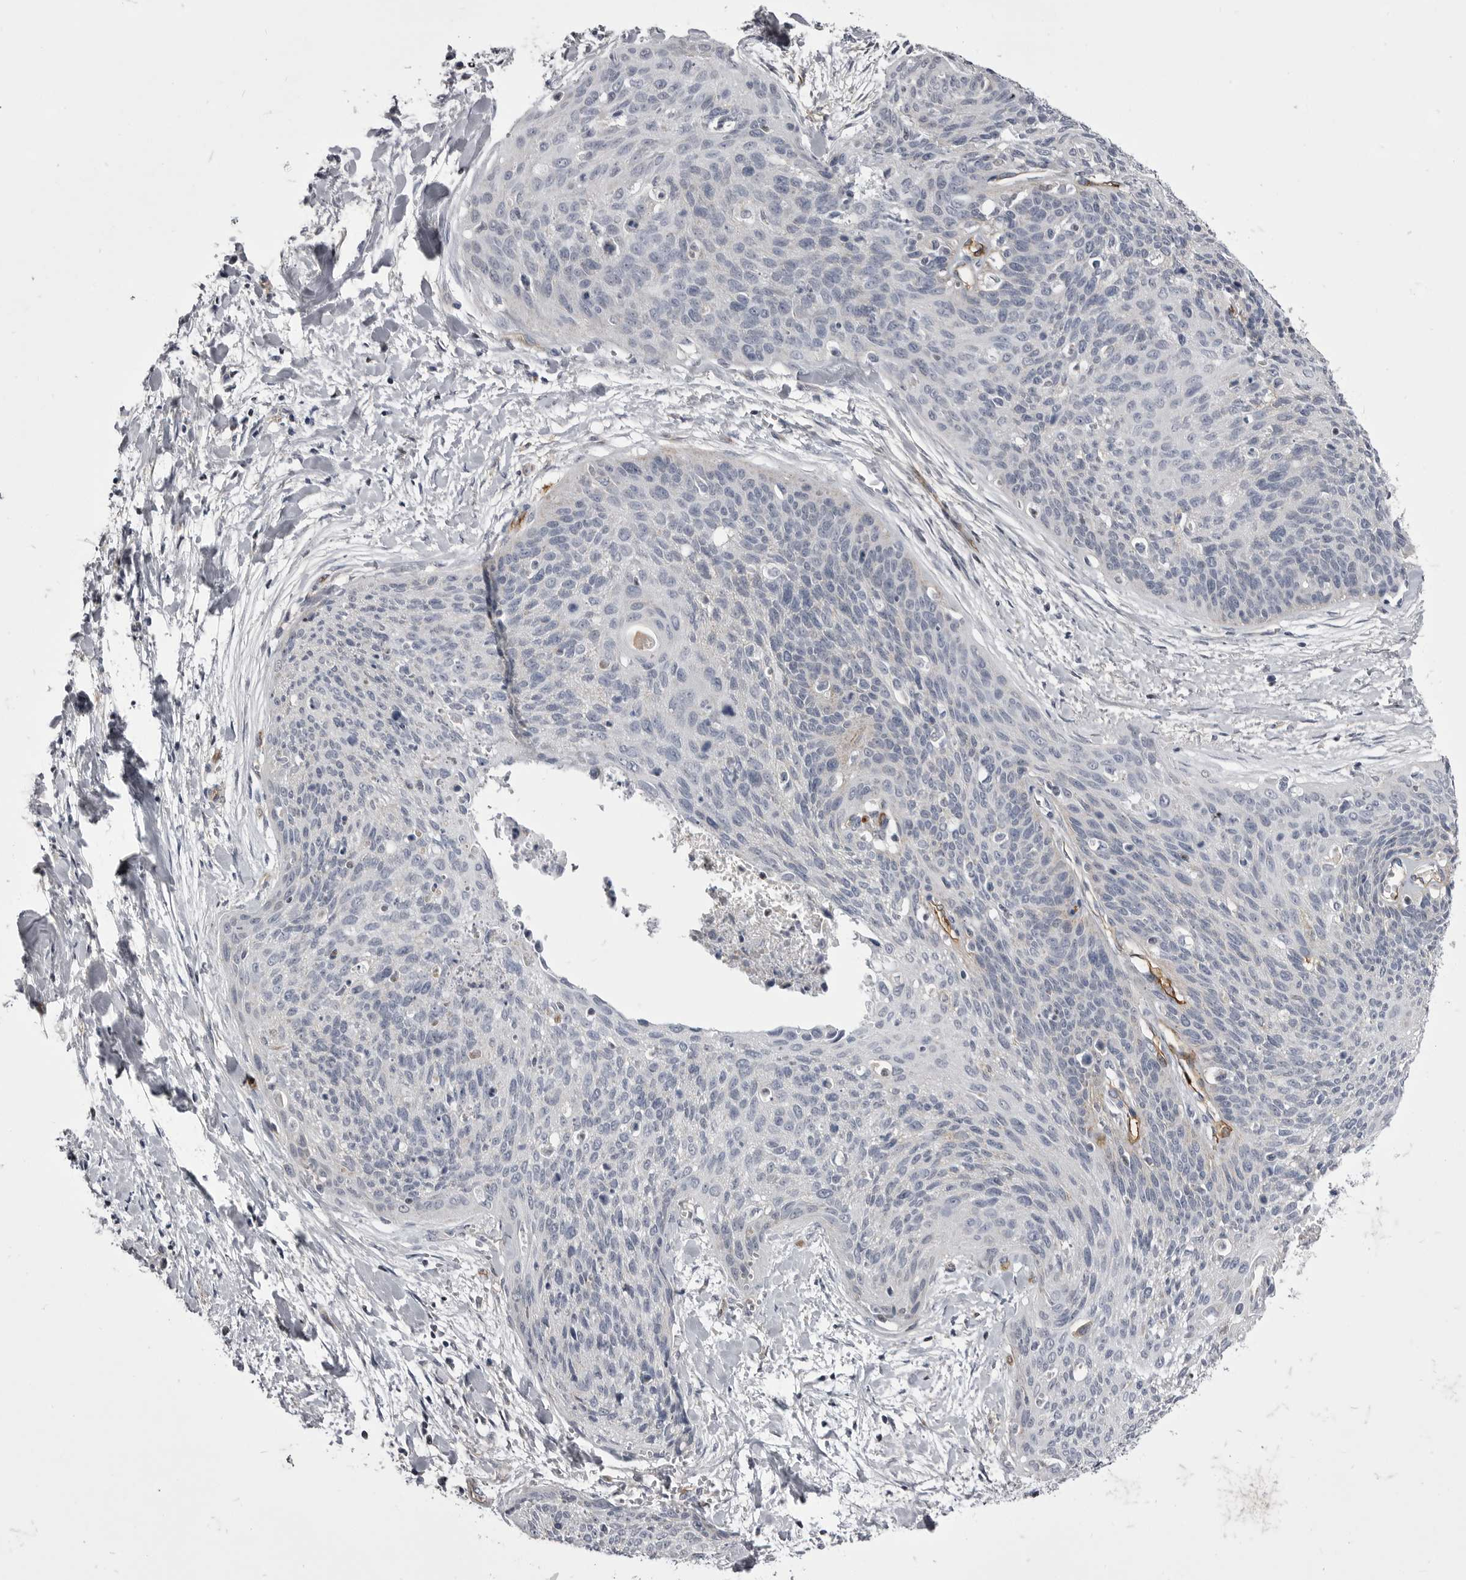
{"staining": {"intensity": "negative", "quantity": "none", "location": "none"}, "tissue": "cervical cancer", "cell_type": "Tumor cells", "image_type": "cancer", "snomed": [{"axis": "morphology", "description": "Squamous cell carcinoma, NOS"}, {"axis": "topography", "description": "Cervix"}], "caption": "An immunohistochemistry image of squamous cell carcinoma (cervical) is shown. There is no staining in tumor cells of squamous cell carcinoma (cervical).", "gene": "OPLAH", "patient": {"sex": "female", "age": 55}}